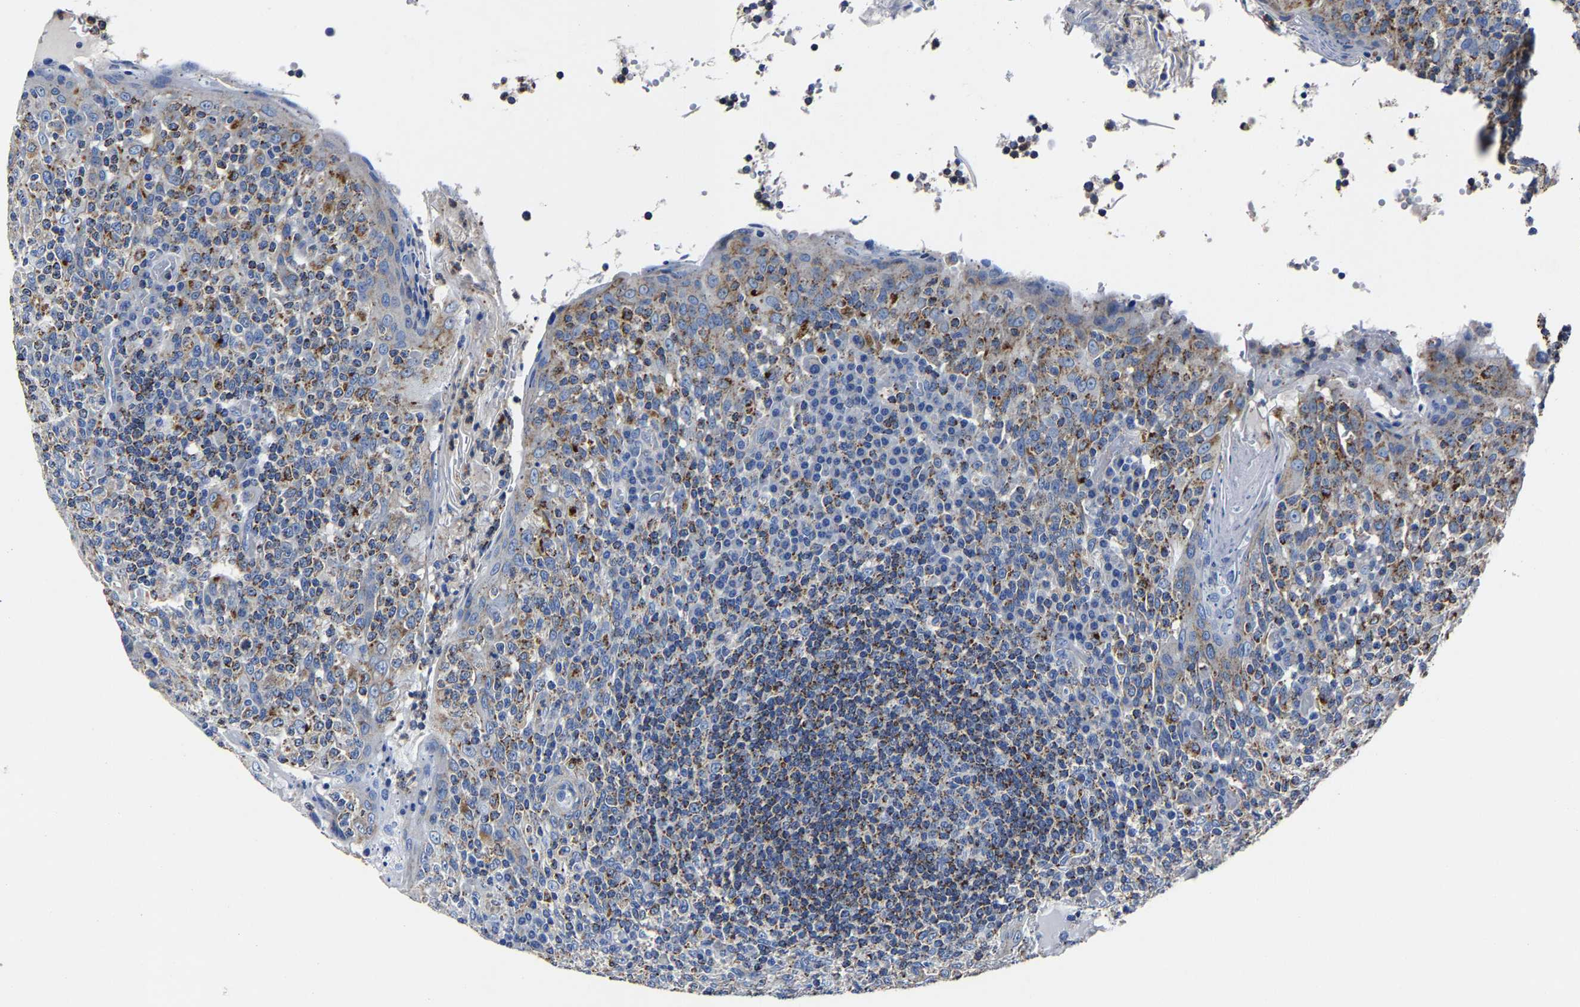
{"staining": {"intensity": "moderate", "quantity": ">75%", "location": "cytoplasmic/membranous"}, "tissue": "tonsil", "cell_type": "Germinal center cells", "image_type": "normal", "snomed": [{"axis": "morphology", "description": "Normal tissue, NOS"}, {"axis": "topography", "description": "Tonsil"}], "caption": "High-power microscopy captured an IHC micrograph of unremarkable tonsil, revealing moderate cytoplasmic/membranous positivity in about >75% of germinal center cells. The staining was performed using DAB (3,3'-diaminobenzidine), with brown indicating positive protein expression. Nuclei are stained blue with hematoxylin.", "gene": "LAMTOR4", "patient": {"sex": "female", "age": 19}}